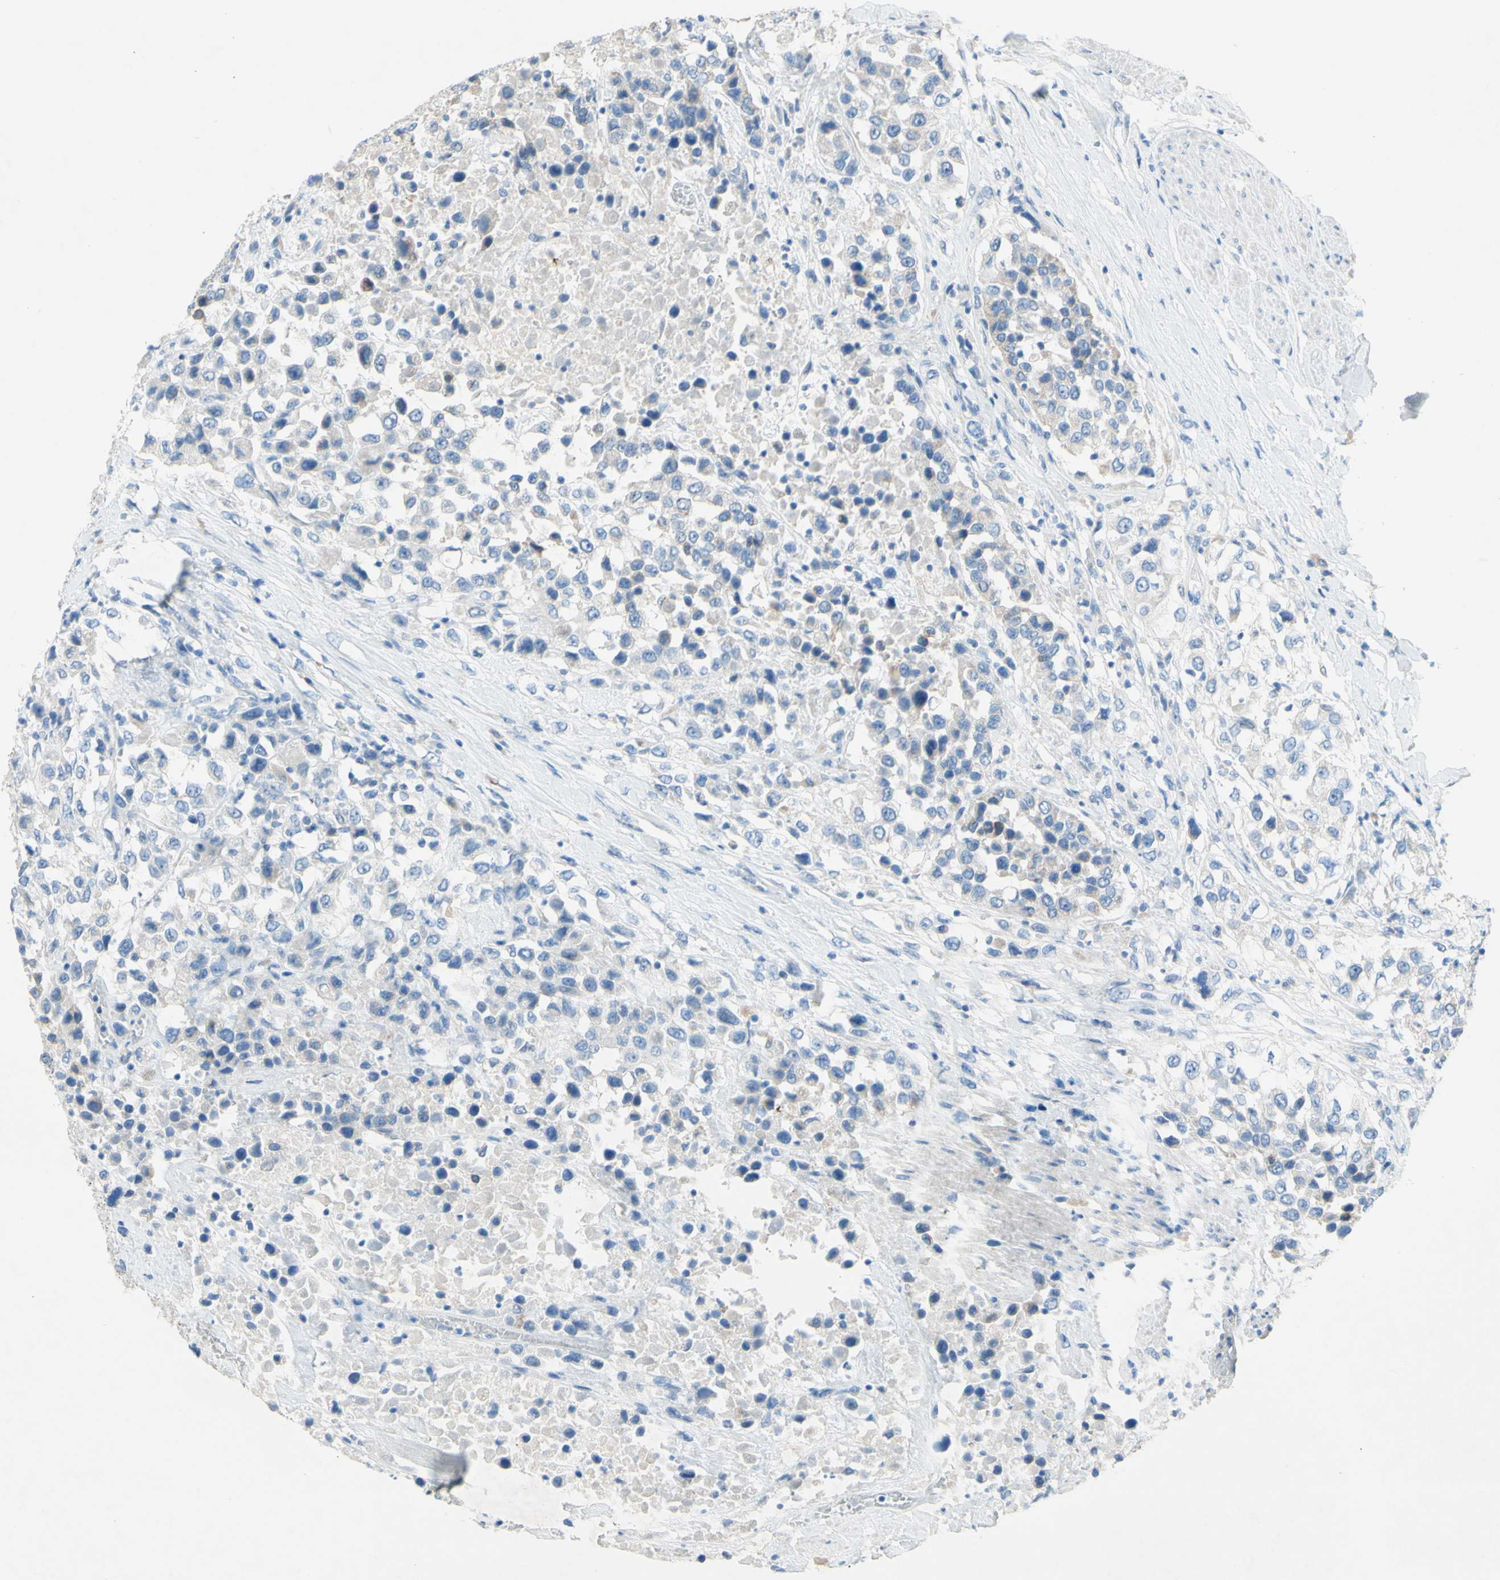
{"staining": {"intensity": "negative", "quantity": "none", "location": "none"}, "tissue": "urothelial cancer", "cell_type": "Tumor cells", "image_type": "cancer", "snomed": [{"axis": "morphology", "description": "Urothelial carcinoma, High grade"}, {"axis": "topography", "description": "Urinary bladder"}], "caption": "The photomicrograph shows no significant staining in tumor cells of urothelial cancer.", "gene": "ACADL", "patient": {"sex": "female", "age": 80}}